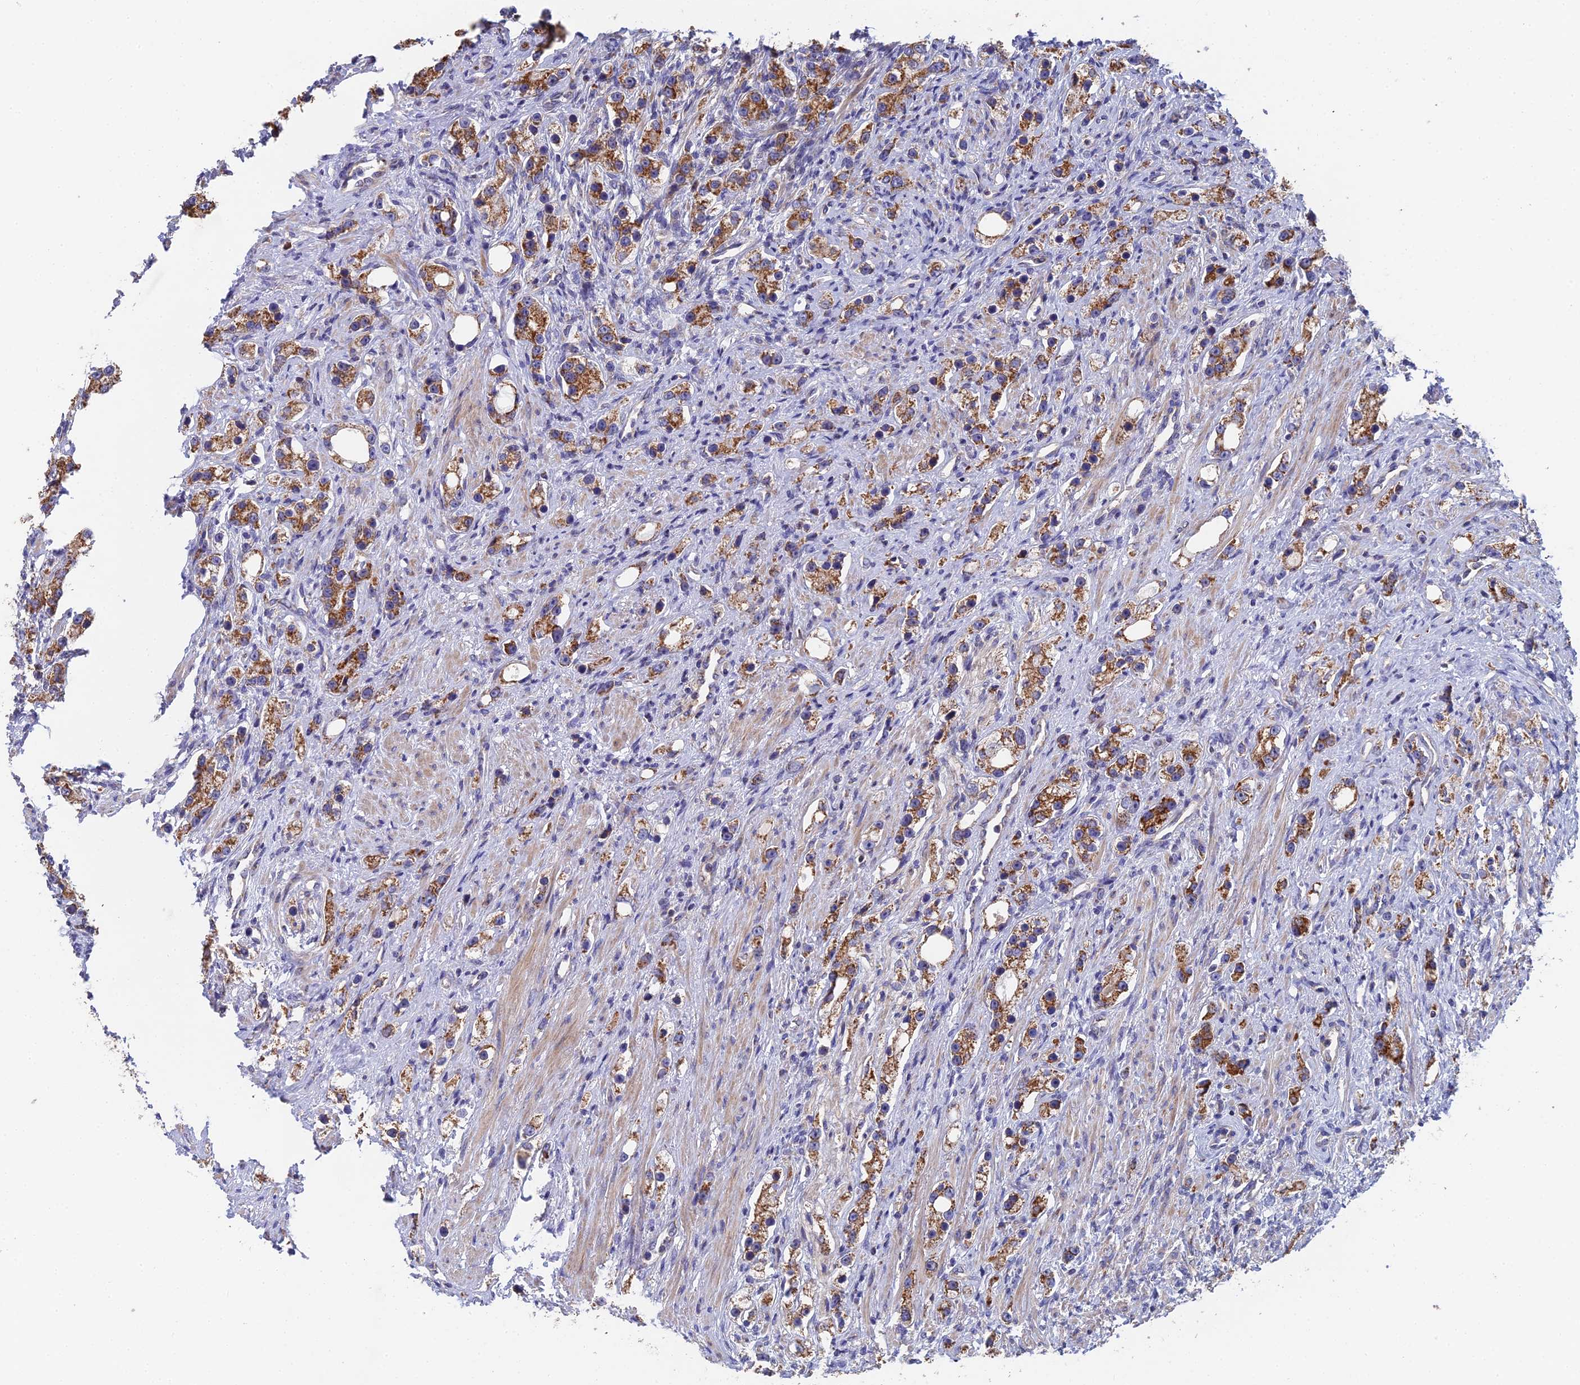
{"staining": {"intensity": "moderate", "quantity": ">75%", "location": "cytoplasmic/membranous"}, "tissue": "prostate cancer", "cell_type": "Tumor cells", "image_type": "cancer", "snomed": [{"axis": "morphology", "description": "Adenocarcinoma, High grade"}, {"axis": "topography", "description": "Prostate"}], "caption": "Tumor cells exhibit moderate cytoplasmic/membranous positivity in about >75% of cells in adenocarcinoma (high-grade) (prostate). The staining is performed using DAB brown chromogen to label protein expression. The nuclei are counter-stained blue using hematoxylin.", "gene": "ECSIT", "patient": {"sex": "male", "age": 63}}